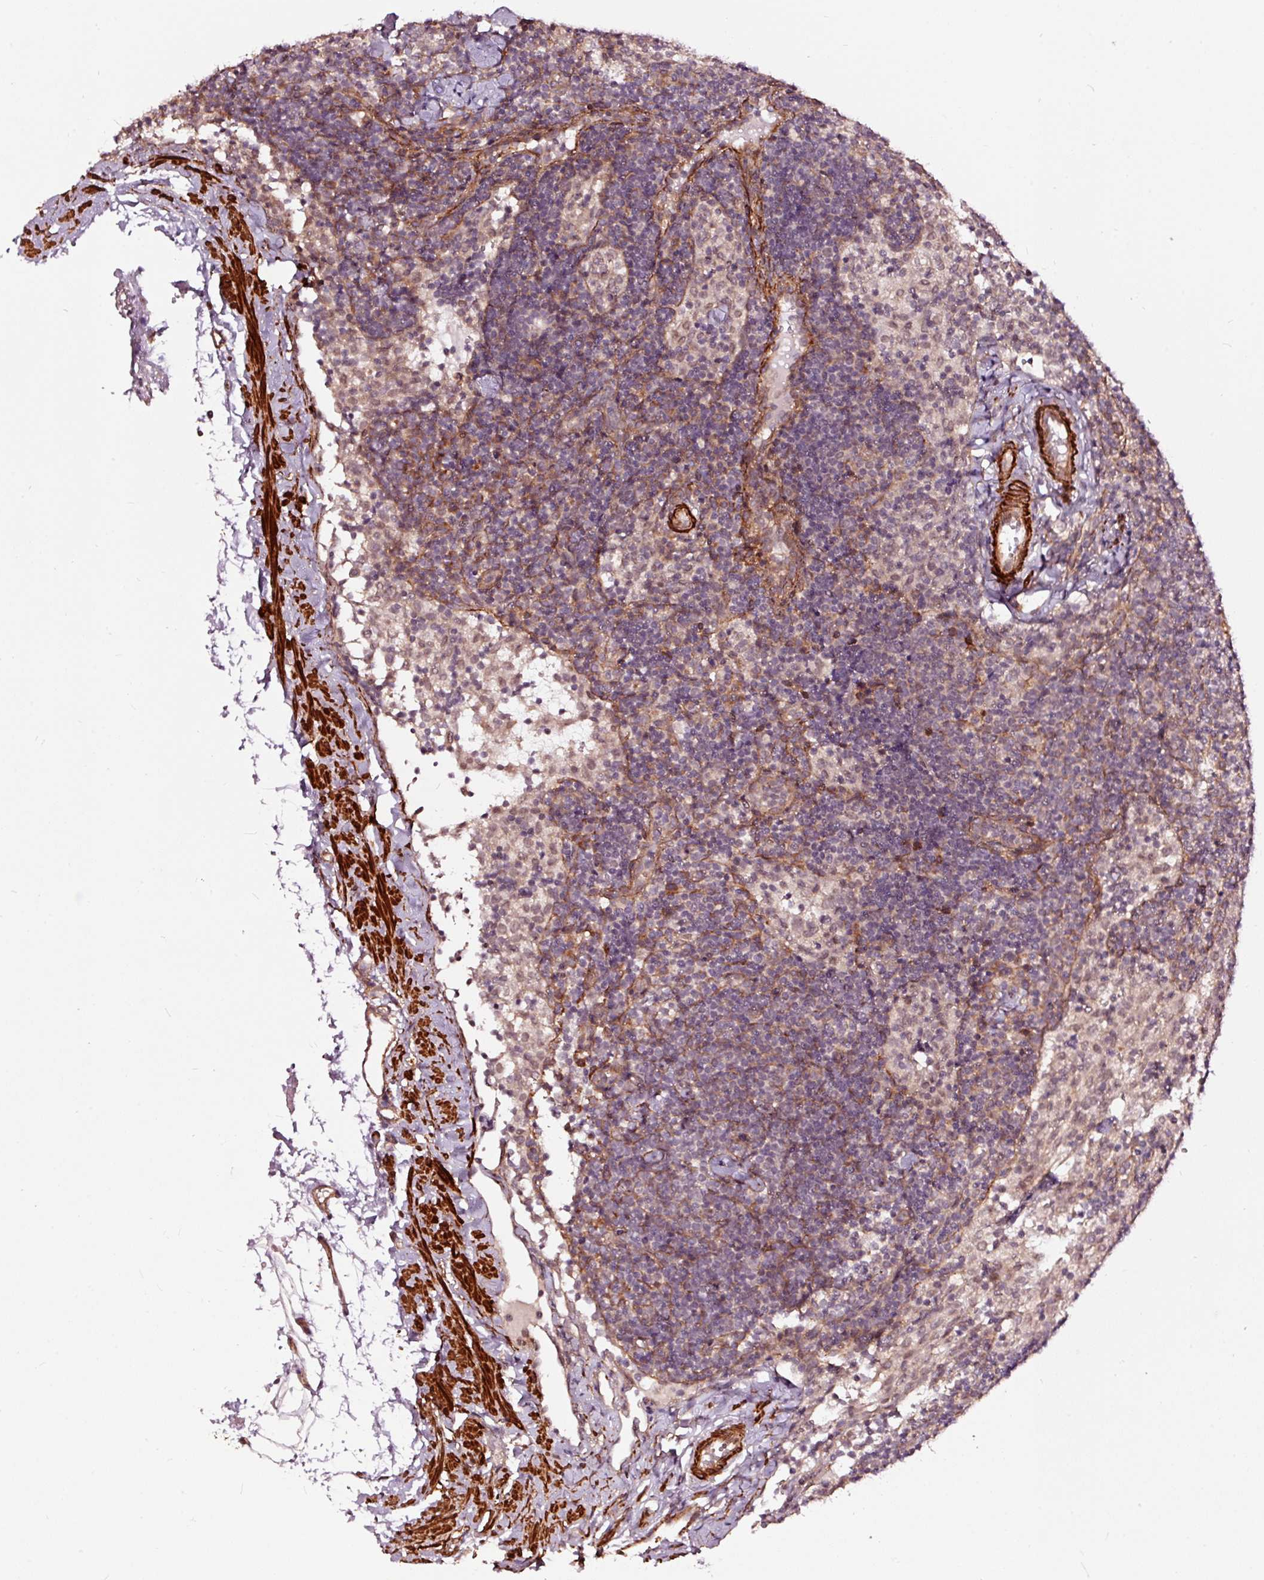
{"staining": {"intensity": "negative", "quantity": "none", "location": "none"}, "tissue": "lymph node", "cell_type": "Non-germinal center cells", "image_type": "normal", "snomed": [{"axis": "morphology", "description": "Normal tissue, NOS"}, {"axis": "topography", "description": "Lymph node"}], "caption": "This is an immunohistochemistry micrograph of unremarkable lymph node. There is no expression in non-germinal center cells.", "gene": "TPM1", "patient": {"sex": "female", "age": 52}}